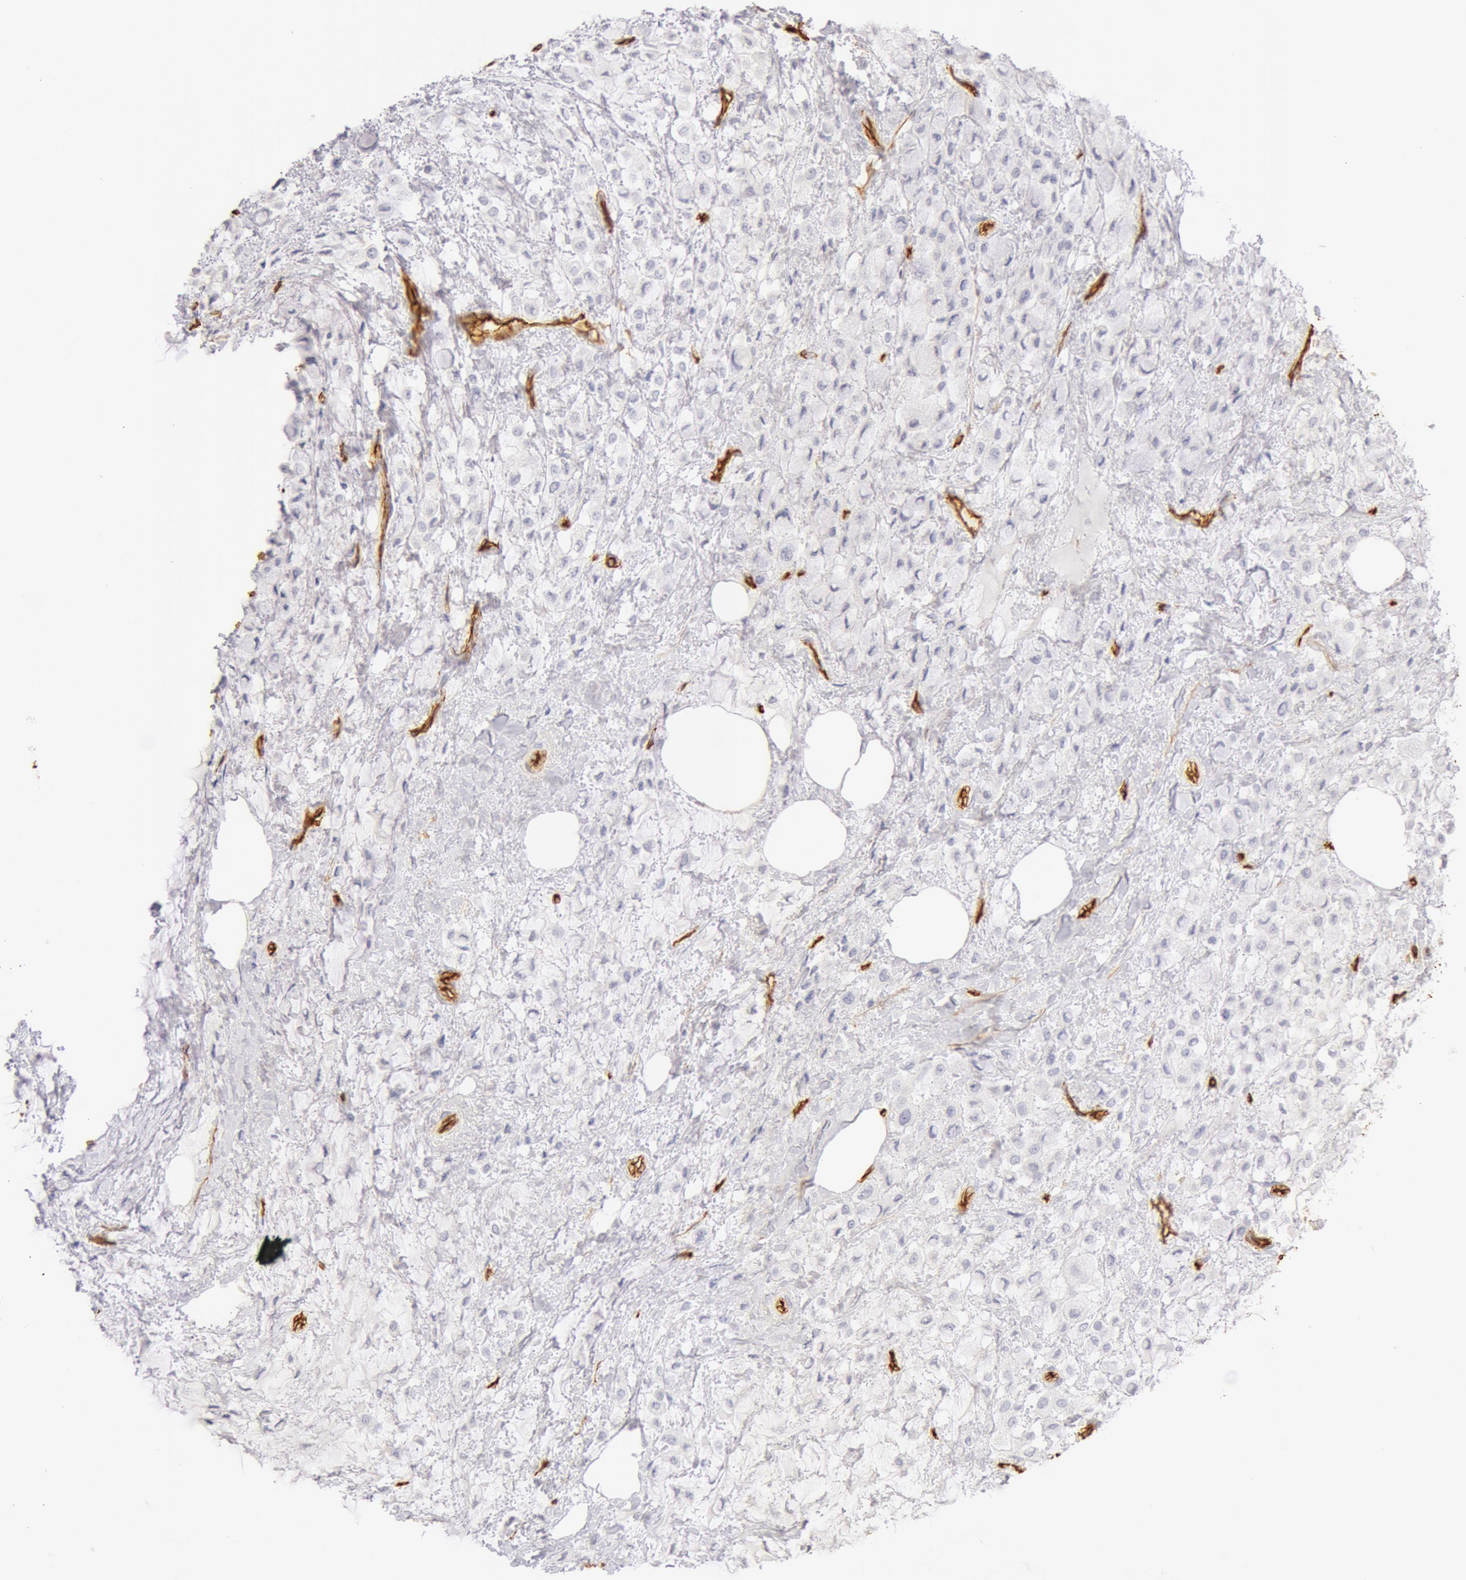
{"staining": {"intensity": "negative", "quantity": "none", "location": "none"}, "tissue": "breast cancer", "cell_type": "Tumor cells", "image_type": "cancer", "snomed": [{"axis": "morphology", "description": "Lobular carcinoma"}, {"axis": "topography", "description": "Breast"}], "caption": "High magnification brightfield microscopy of breast cancer (lobular carcinoma) stained with DAB (3,3'-diaminobenzidine) (brown) and counterstained with hematoxylin (blue): tumor cells show no significant expression.", "gene": "AQP1", "patient": {"sex": "female", "age": 85}}